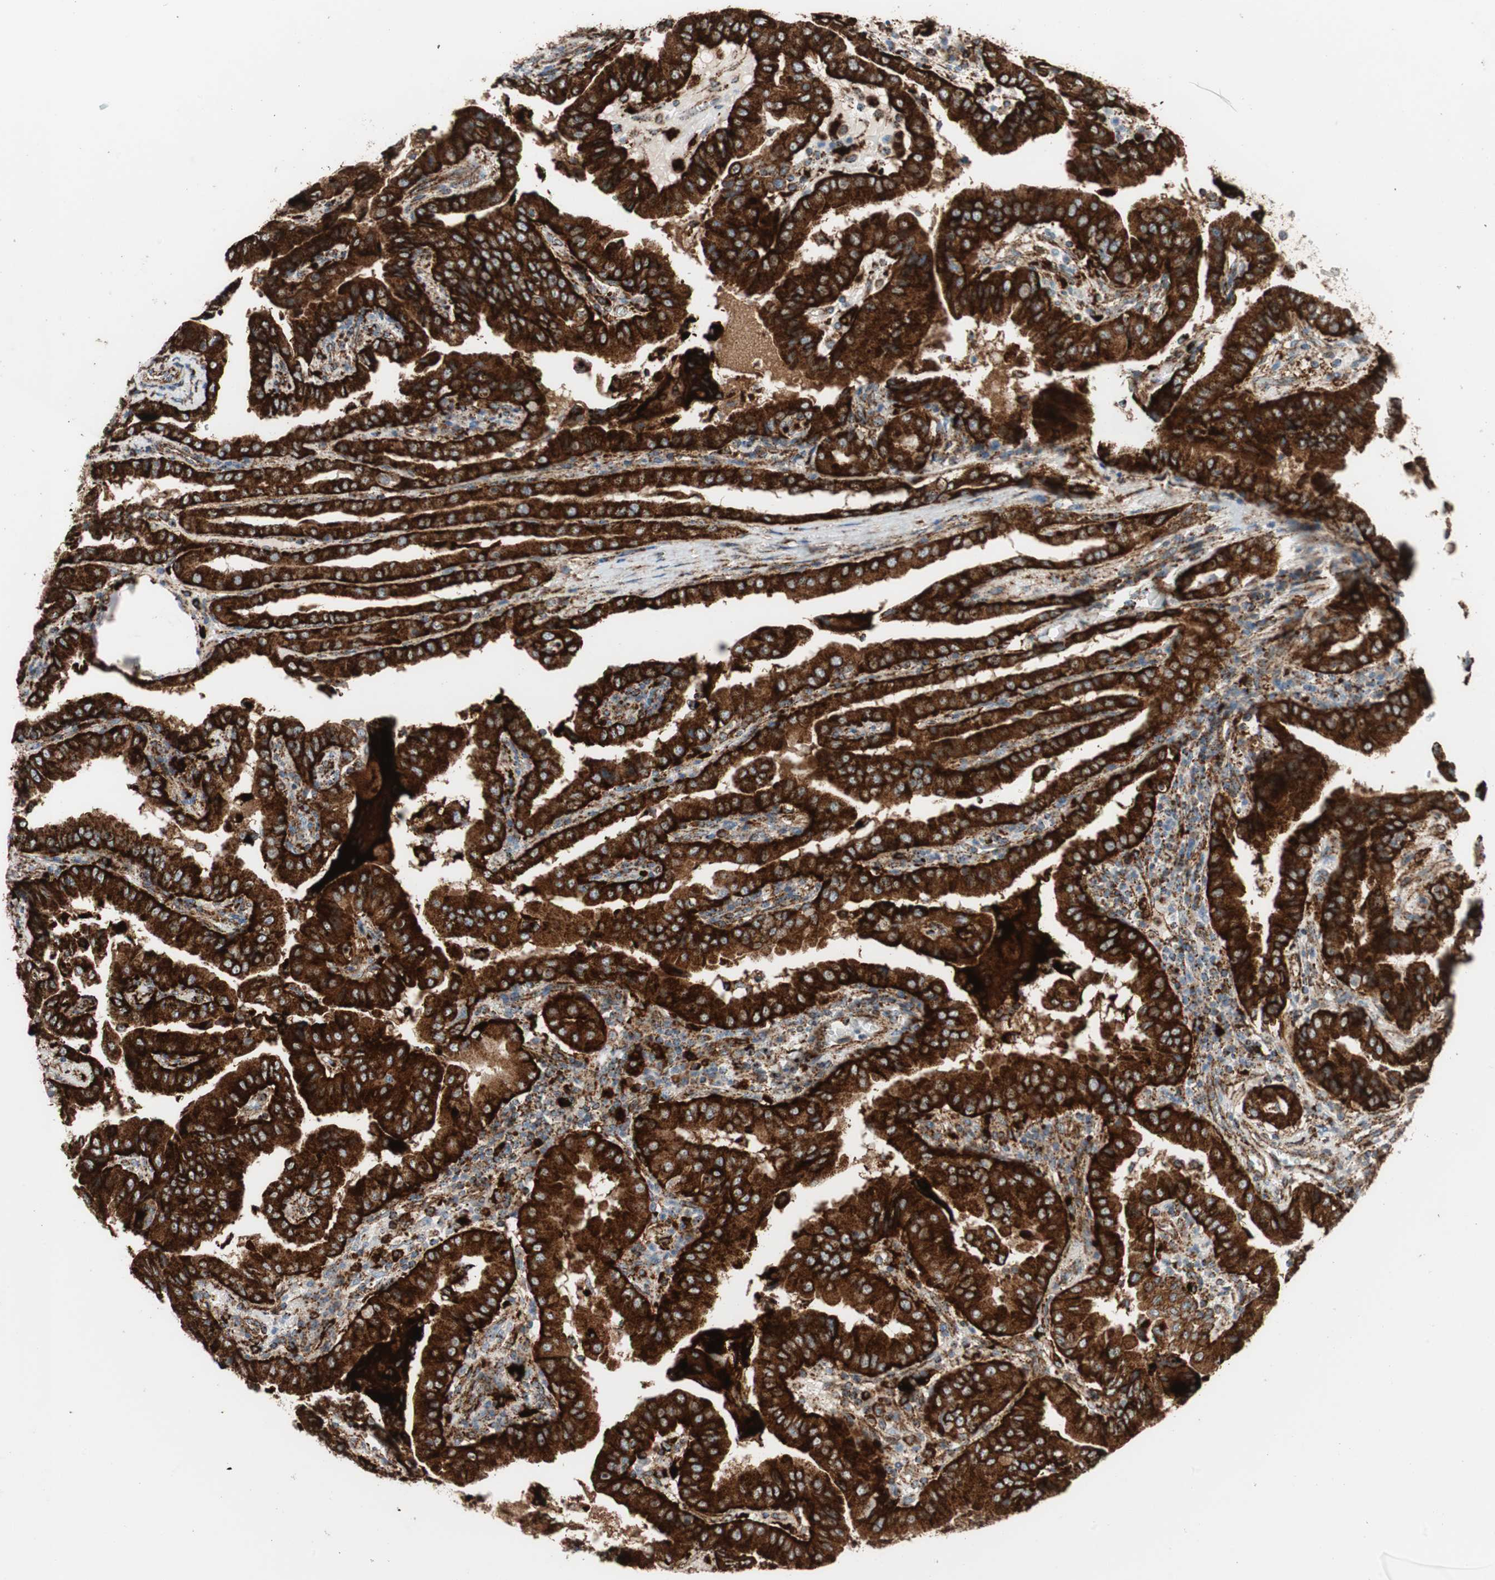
{"staining": {"intensity": "strong", "quantity": ">75%", "location": "cytoplasmic/membranous"}, "tissue": "thyroid cancer", "cell_type": "Tumor cells", "image_type": "cancer", "snomed": [{"axis": "morphology", "description": "Papillary adenocarcinoma, NOS"}, {"axis": "topography", "description": "Thyroid gland"}], "caption": "Tumor cells reveal strong cytoplasmic/membranous positivity in approximately >75% of cells in thyroid papillary adenocarcinoma.", "gene": "LAMP1", "patient": {"sex": "male", "age": 33}}